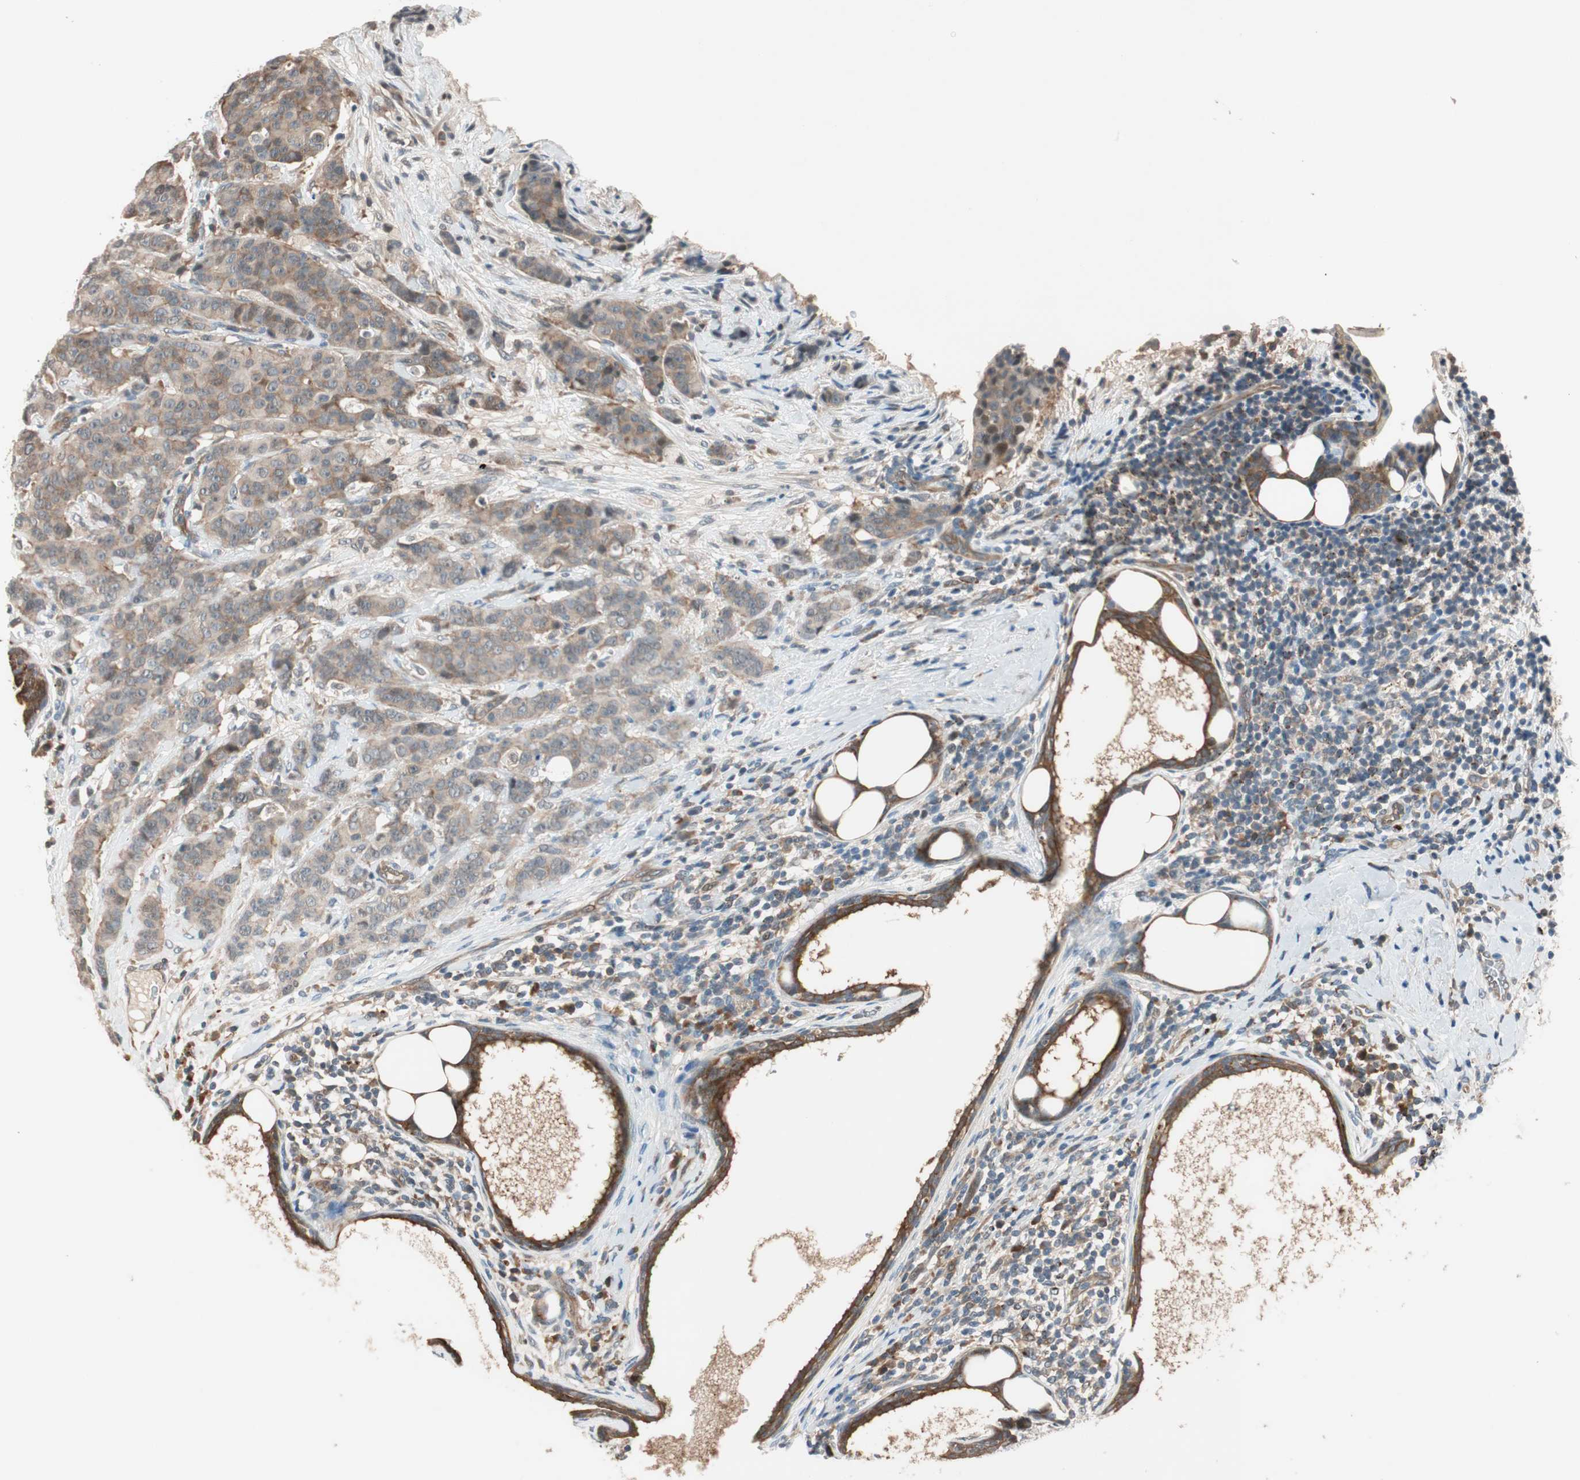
{"staining": {"intensity": "weak", "quantity": ">75%", "location": "cytoplasmic/membranous"}, "tissue": "breast cancer", "cell_type": "Tumor cells", "image_type": "cancer", "snomed": [{"axis": "morphology", "description": "Duct carcinoma"}, {"axis": "topography", "description": "Breast"}], "caption": "Breast infiltrating ductal carcinoma stained with DAB immunohistochemistry exhibits low levels of weak cytoplasmic/membranous staining in about >75% of tumor cells.", "gene": "PIK3R3", "patient": {"sex": "female", "age": 40}}